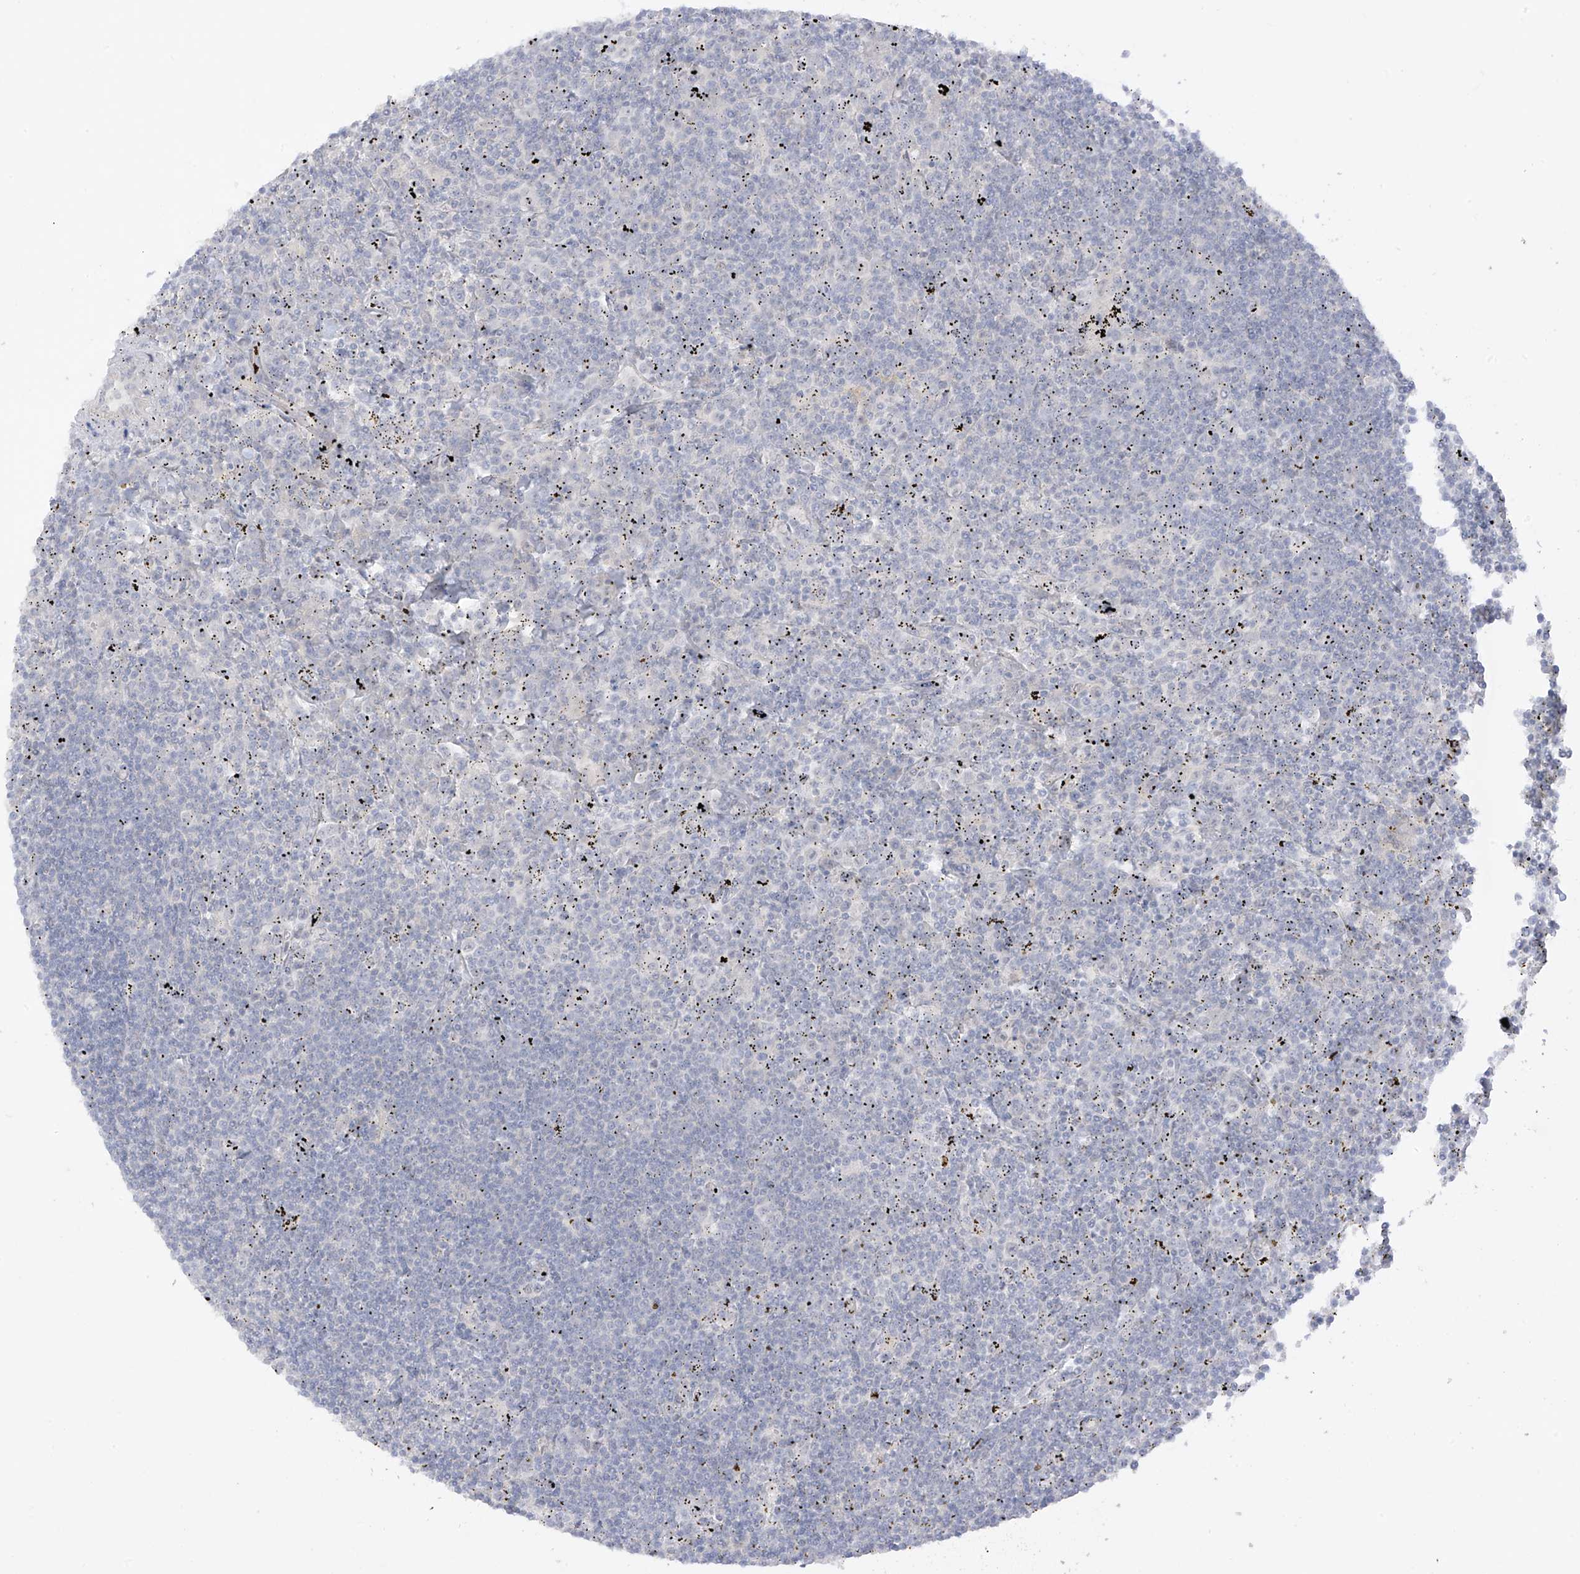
{"staining": {"intensity": "negative", "quantity": "none", "location": "none"}, "tissue": "lymphoma", "cell_type": "Tumor cells", "image_type": "cancer", "snomed": [{"axis": "morphology", "description": "Malignant lymphoma, non-Hodgkin's type, Low grade"}, {"axis": "topography", "description": "Spleen"}], "caption": "Human lymphoma stained for a protein using immunohistochemistry (IHC) demonstrates no expression in tumor cells.", "gene": "EIPR1", "patient": {"sex": "male", "age": 76}}